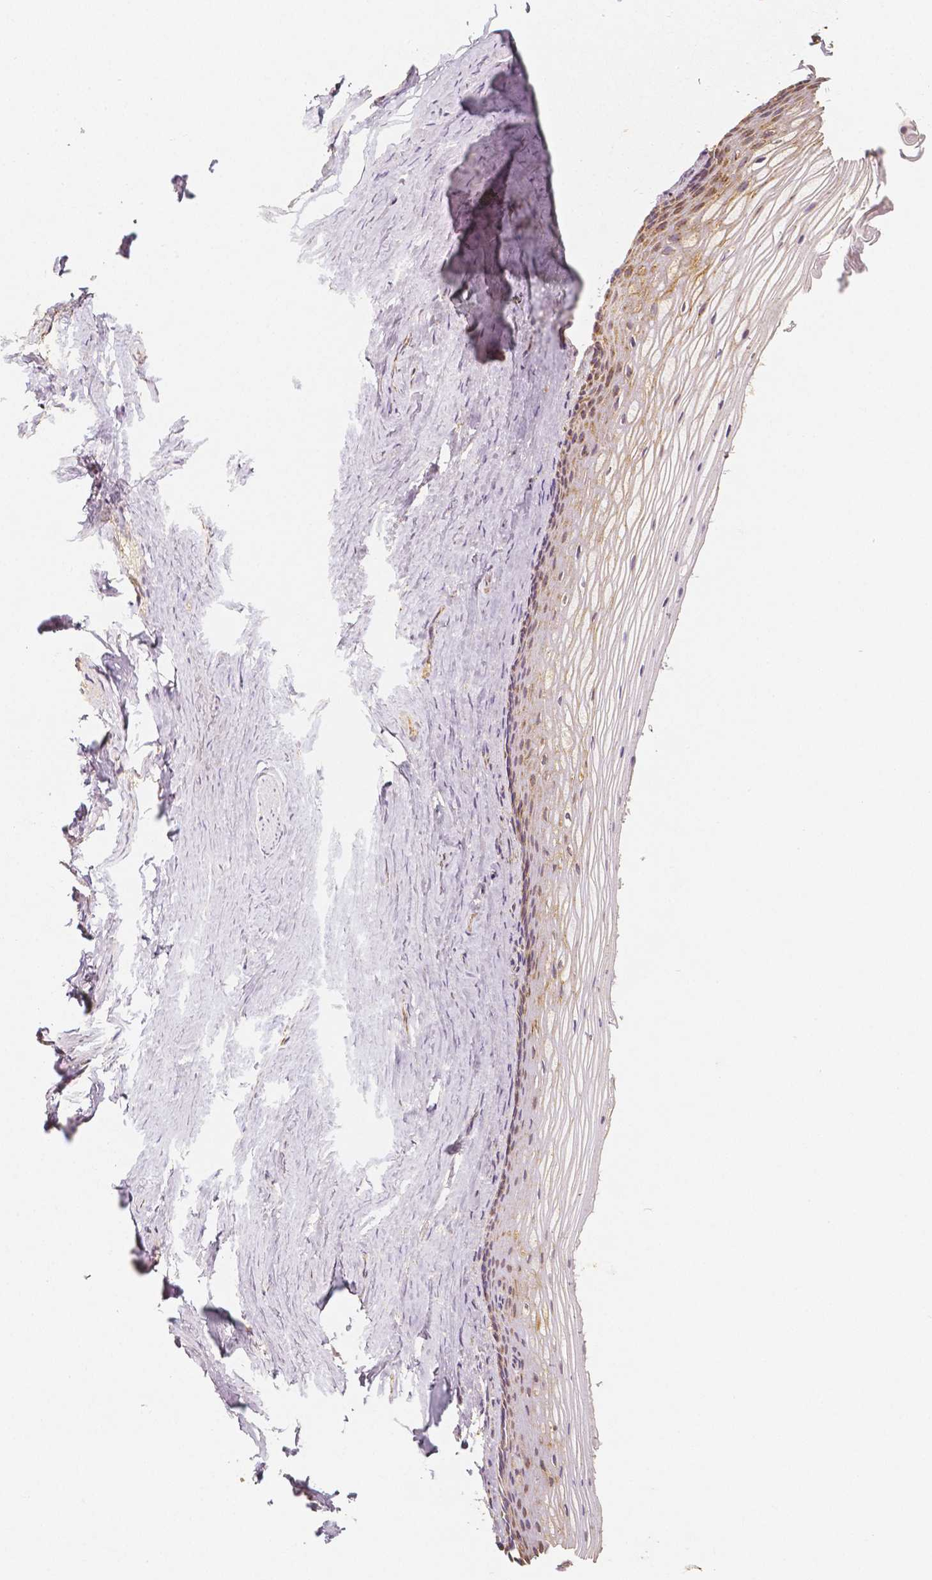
{"staining": {"intensity": "strong", "quantity": "25%-75%", "location": "cytoplasmic/membranous"}, "tissue": "vagina", "cell_type": "Squamous epithelial cells", "image_type": "normal", "snomed": [{"axis": "morphology", "description": "Normal tissue, NOS"}, {"axis": "topography", "description": "Vagina"}], "caption": "Unremarkable vagina was stained to show a protein in brown. There is high levels of strong cytoplasmic/membranous expression in approximately 25%-75% of squamous epithelial cells.", "gene": "PGAM5", "patient": {"sex": "female", "age": 52}}